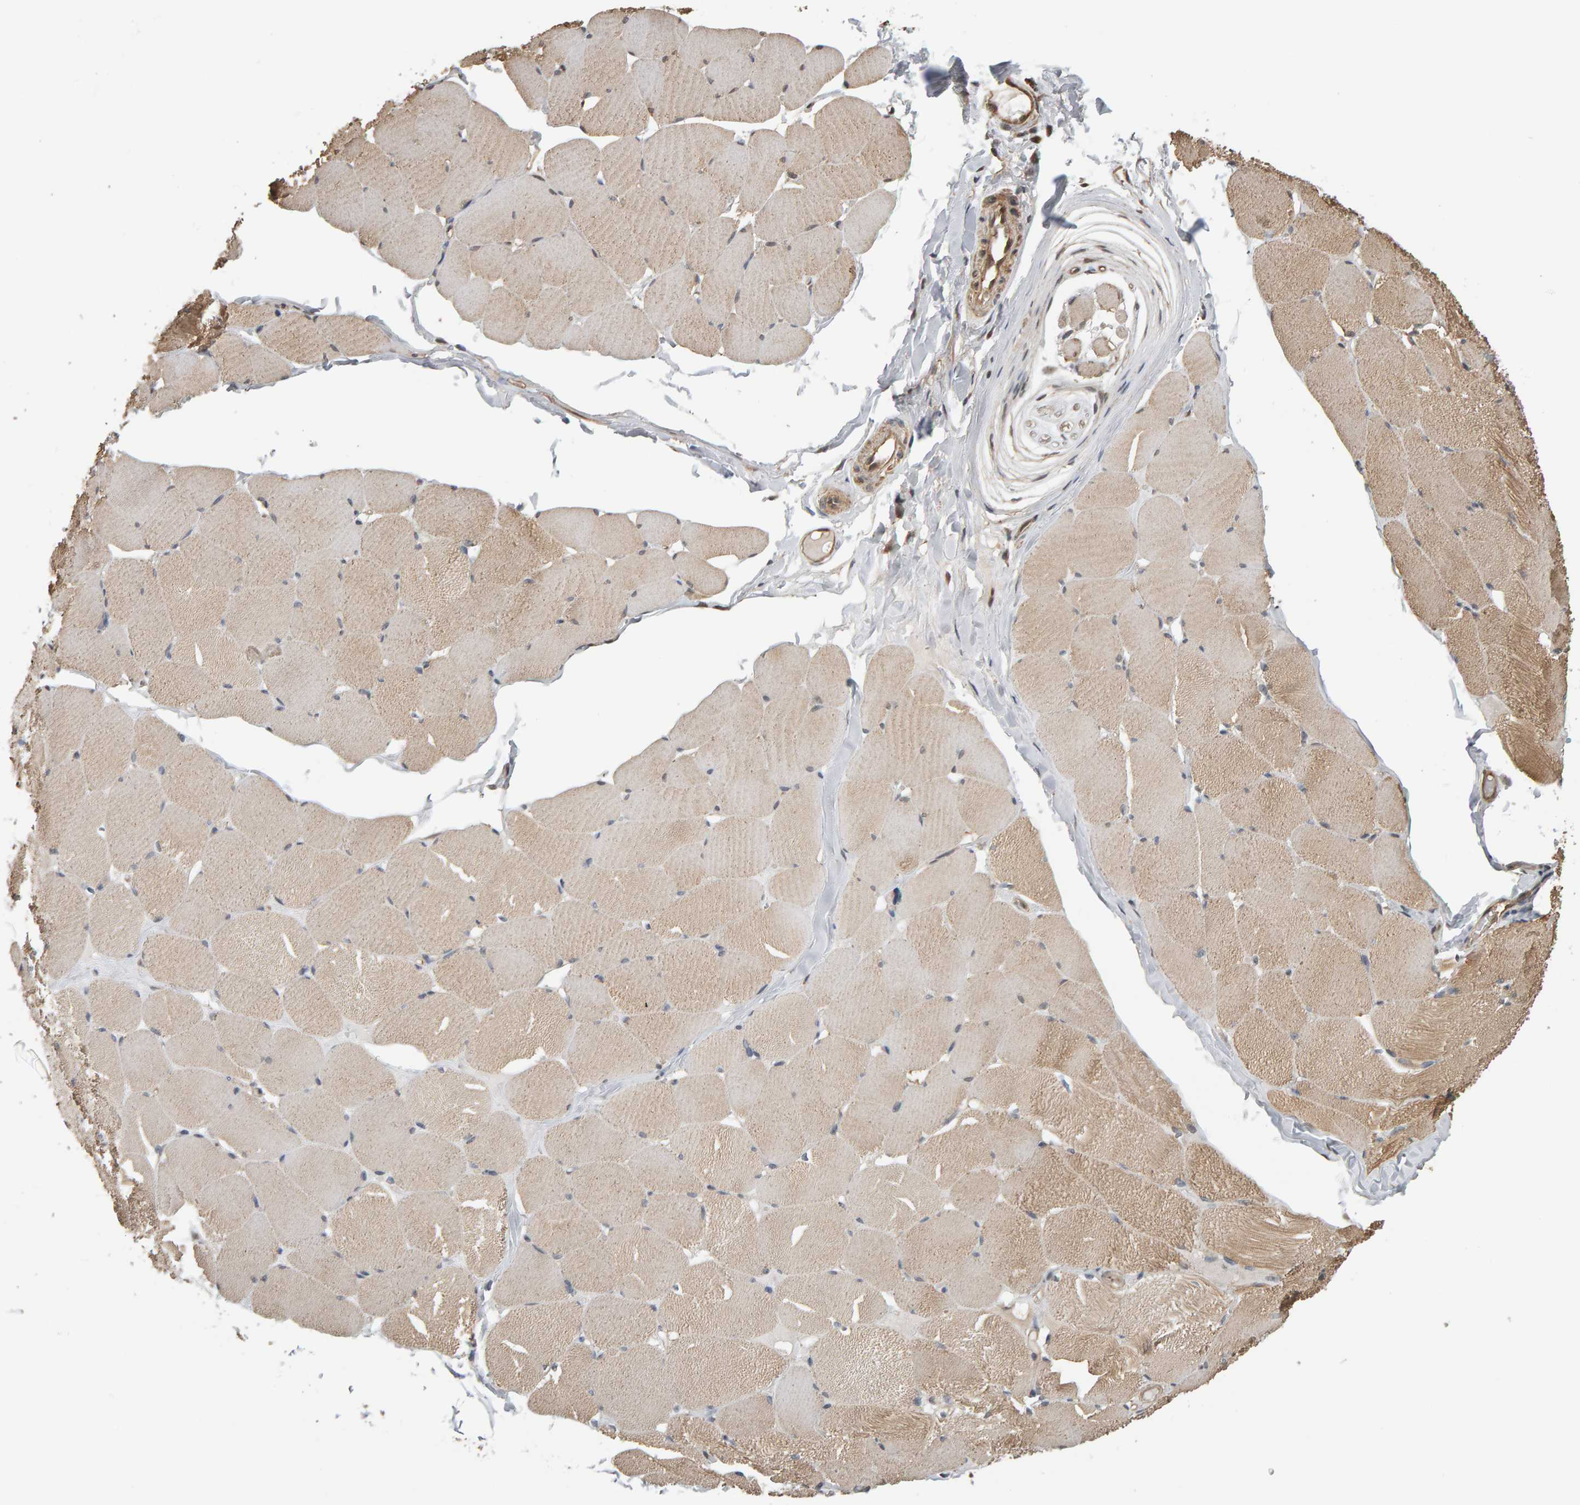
{"staining": {"intensity": "moderate", "quantity": ">75%", "location": "cytoplasmic/membranous"}, "tissue": "skeletal muscle", "cell_type": "Myocytes", "image_type": "normal", "snomed": [{"axis": "morphology", "description": "Normal tissue, NOS"}, {"axis": "topography", "description": "Skin"}, {"axis": "topography", "description": "Skeletal muscle"}], "caption": "Moderate cytoplasmic/membranous positivity is seen in about >75% of myocytes in unremarkable skeletal muscle.", "gene": "COASY", "patient": {"sex": "male", "age": 83}}